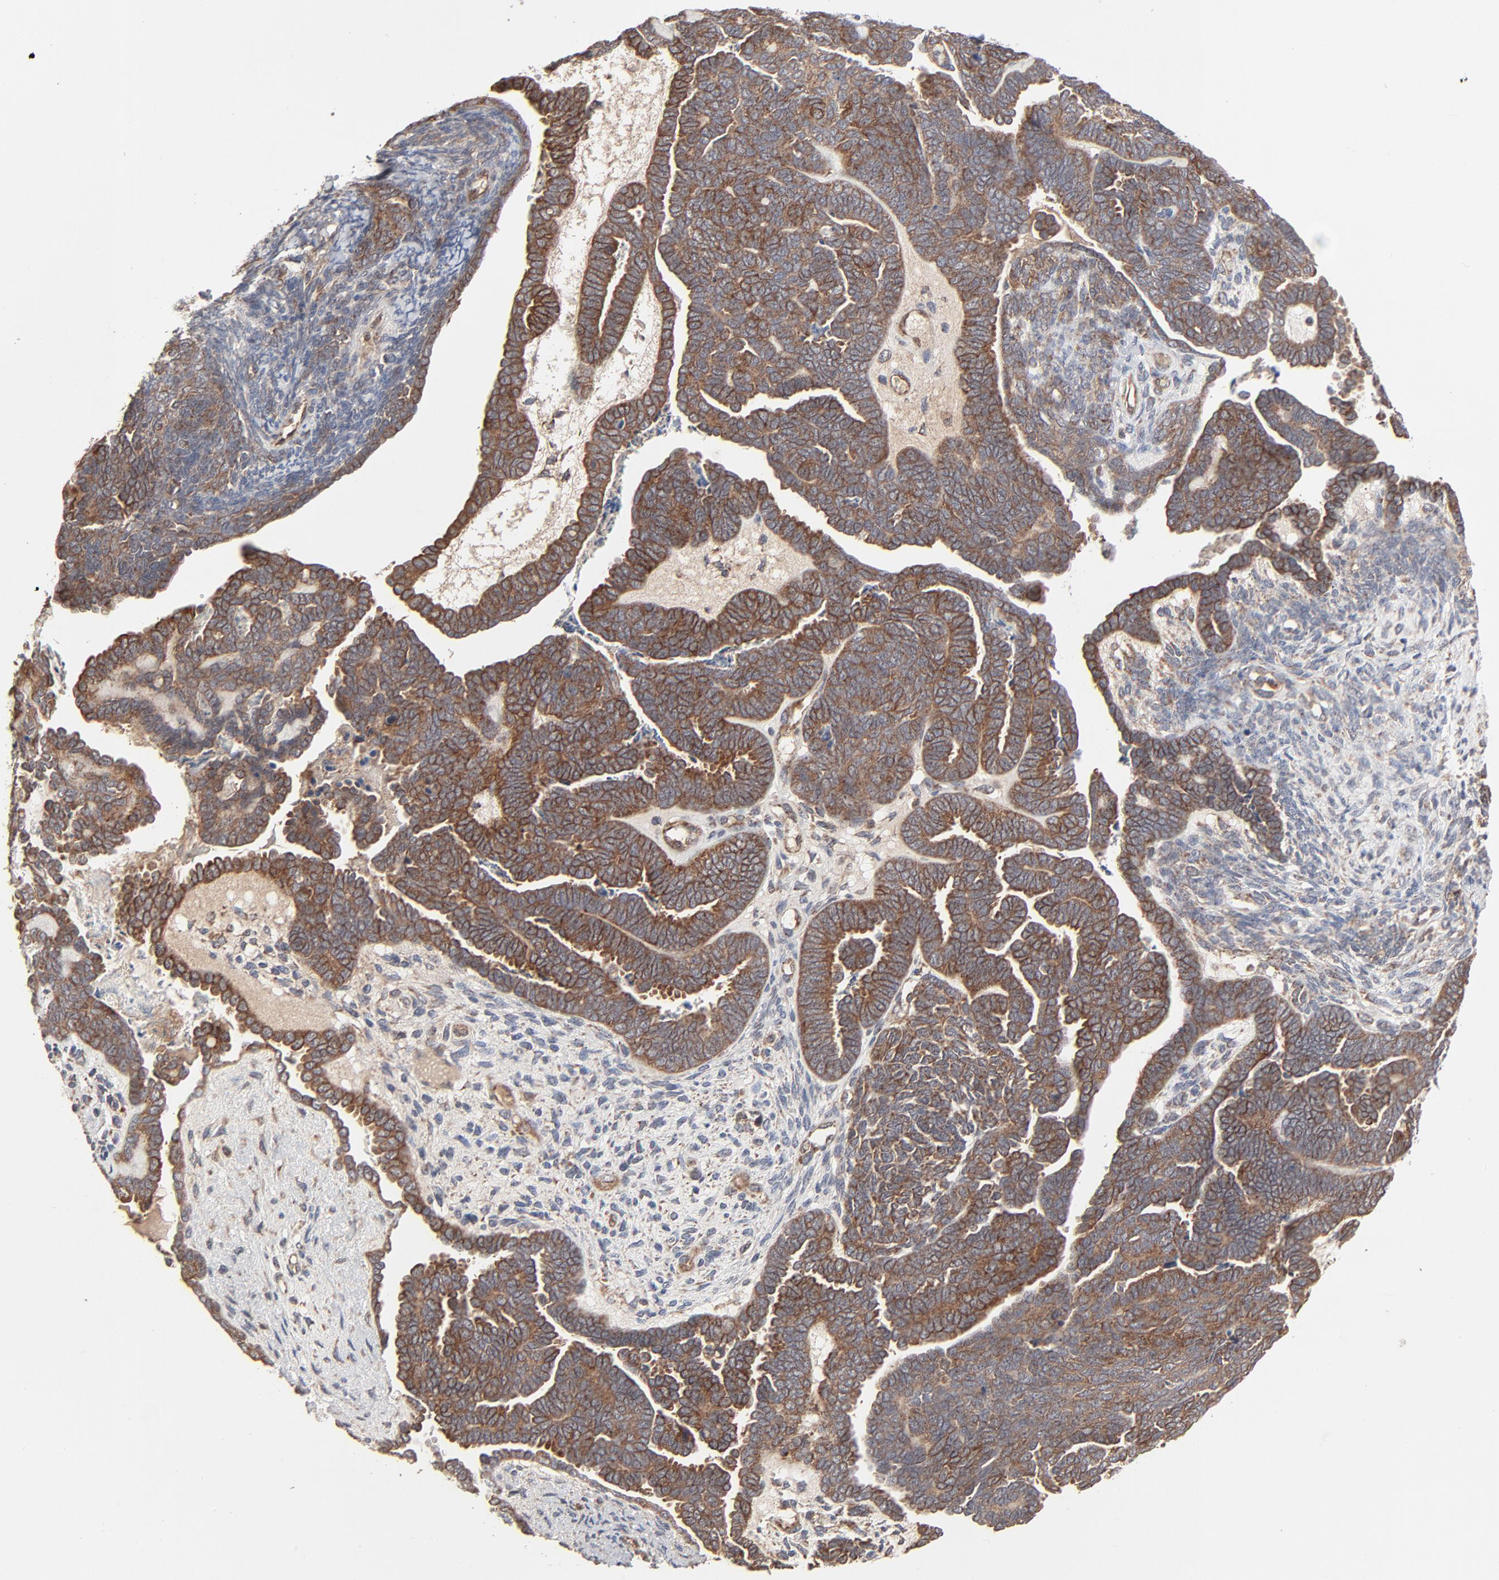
{"staining": {"intensity": "strong", "quantity": ">75%", "location": "cytoplasmic/membranous"}, "tissue": "endometrial cancer", "cell_type": "Tumor cells", "image_type": "cancer", "snomed": [{"axis": "morphology", "description": "Neoplasm, malignant, NOS"}, {"axis": "topography", "description": "Endometrium"}], "caption": "Protein expression analysis of endometrial cancer (neoplasm (malignant)) demonstrates strong cytoplasmic/membranous positivity in about >75% of tumor cells.", "gene": "ABLIM3", "patient": {"sex": "female", "age": 74}}